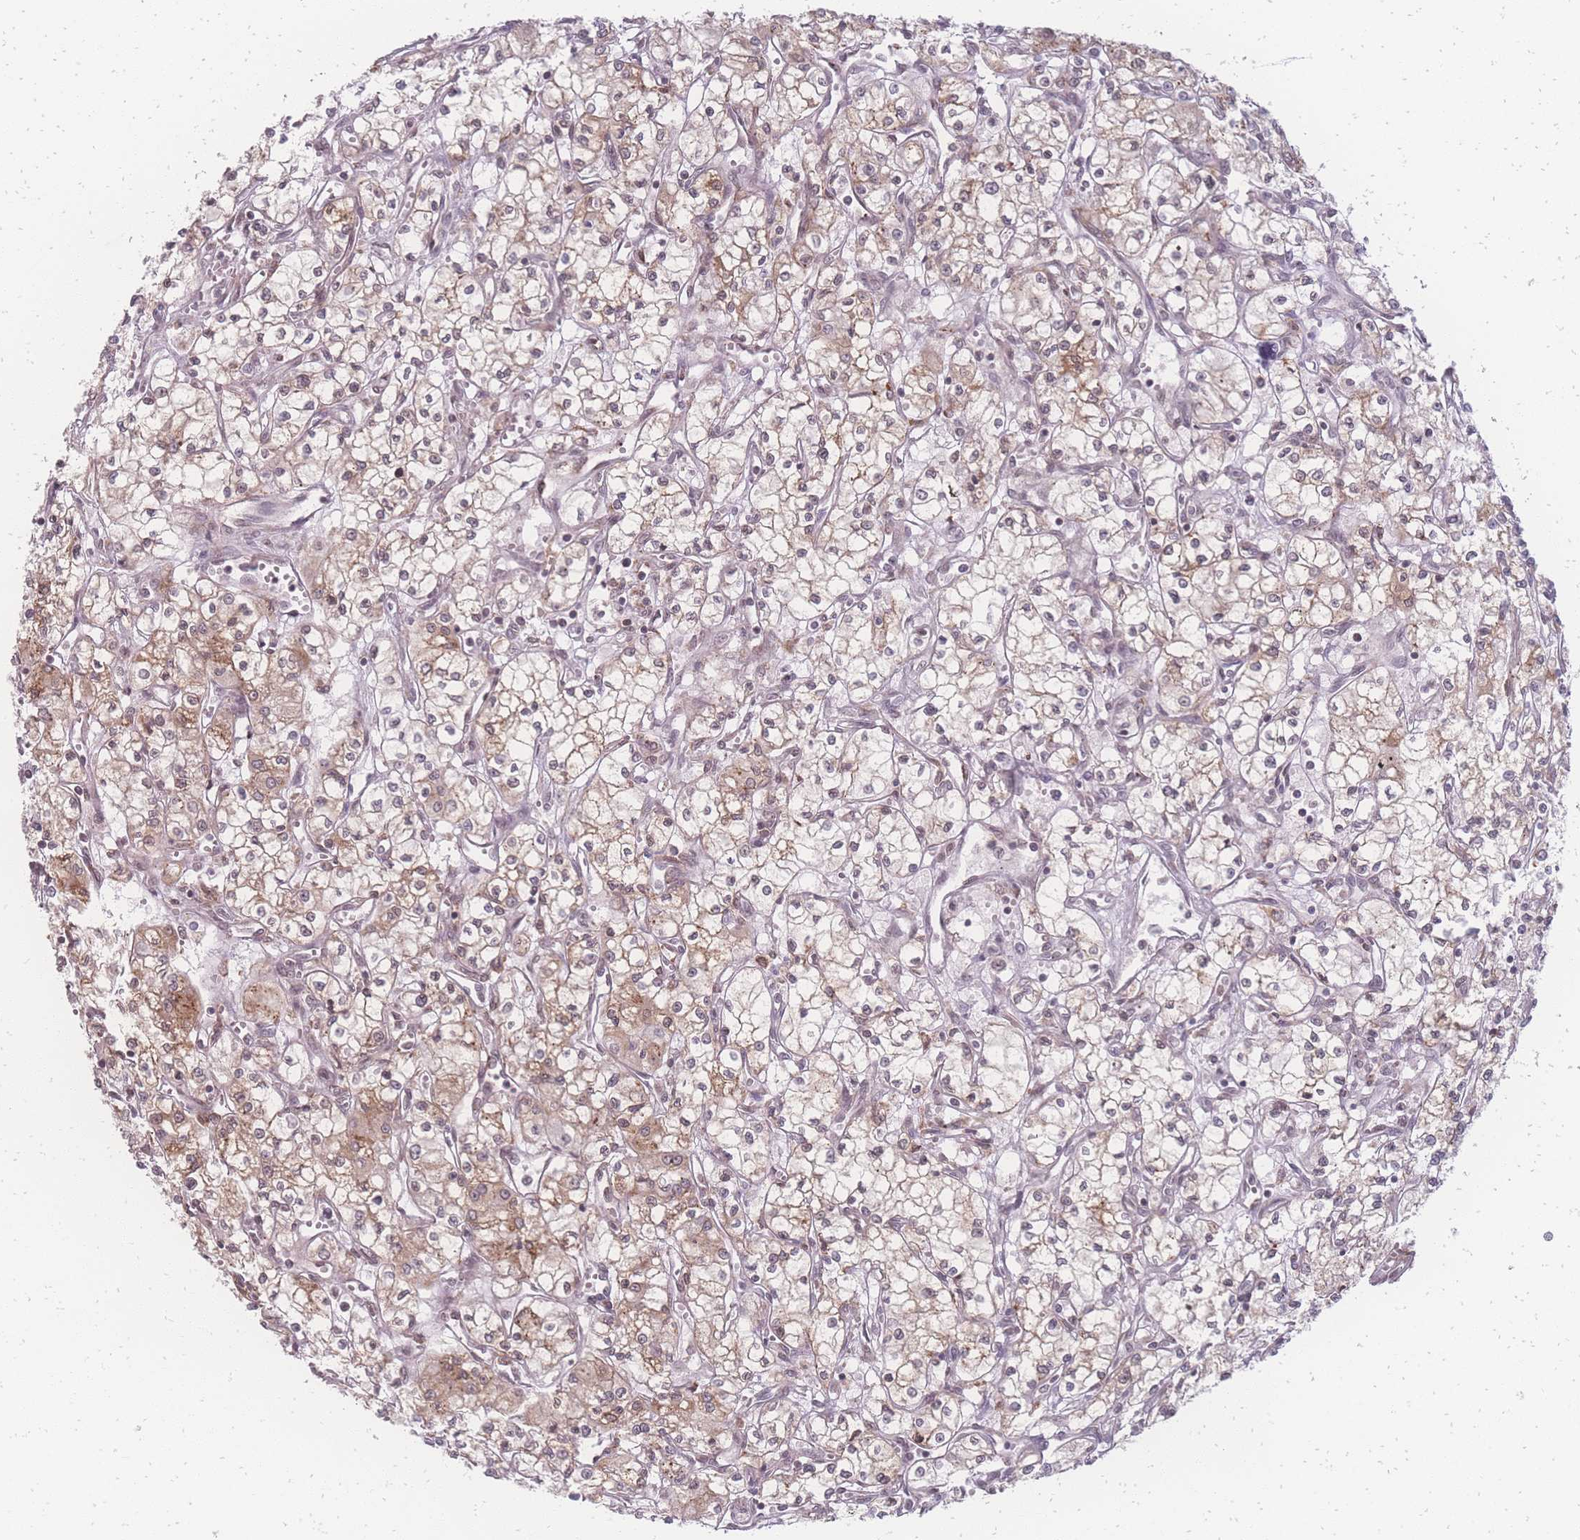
{"staining": {"intensity": "moderate", "quantity": "<25%", "location": "cytoplasmic/membranous"}, "tissue": "renal cancer", "cell_type": "Tumor cells", "image_type": "cancer", "snomed": [{"axis": "morphology", "description": "Adenocarcinoma, NOS"}, {"axis": "topography", "description": "Kidney"}], "caption": "High-magnification brightfield microscopy of adenocarcinoma (renal) stained with DAB (3,3'-diaminobenzidine) (brown) and counterstained with hematoxylin (blue). tumor cells exhibit moderate cytoplasmic/membranous staining is seen in approximately<25% of cells.", "gene": "ZC3H13", "patient": {"sex": "male", "age": 59}}